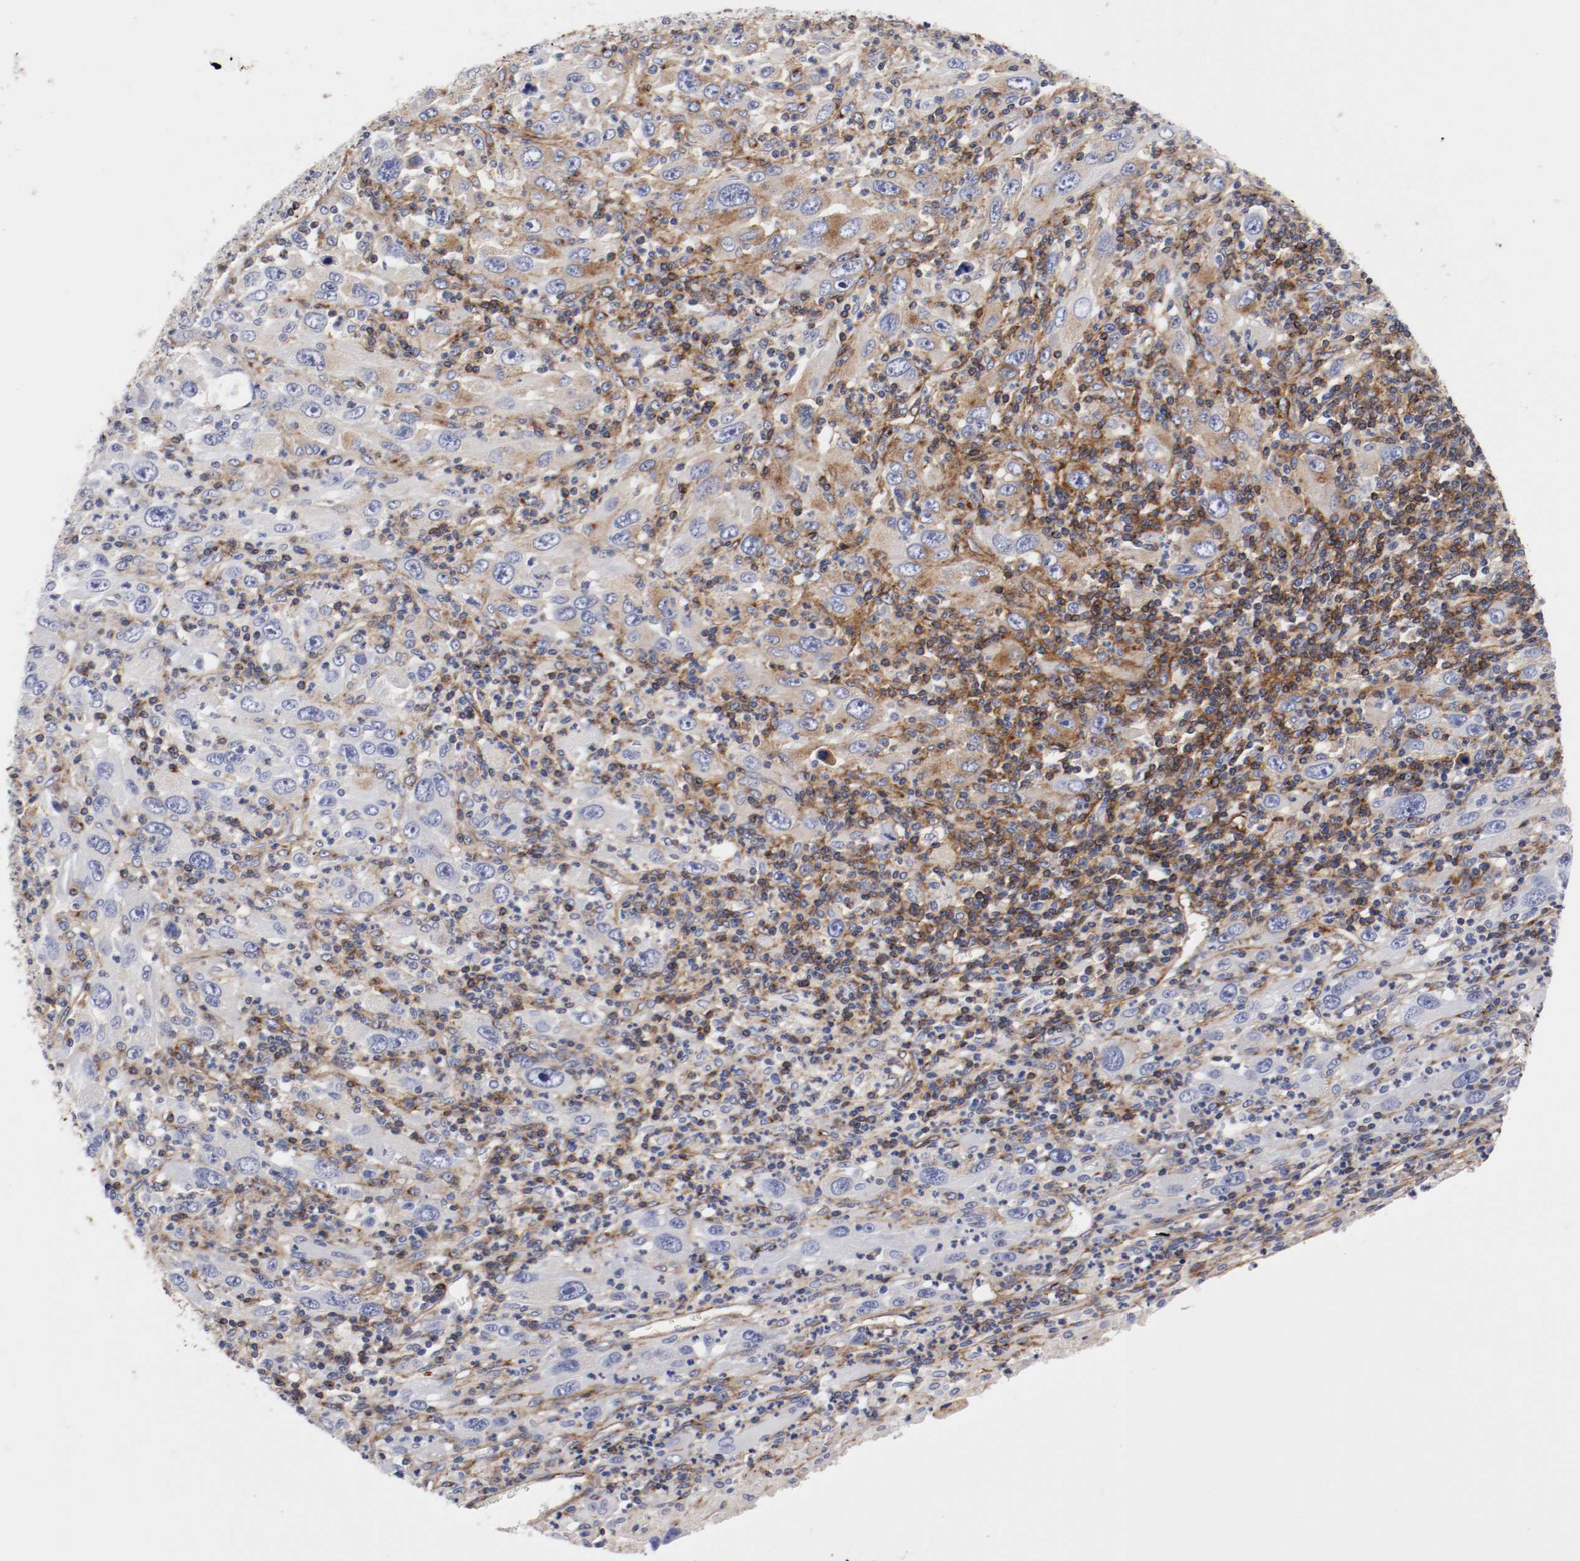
{"staining": {"intensity": "moderate", "quantity": "25%-75%", "location": "cytoplasmic/membranous"}, "tissue": "melanoma", "cell_type": "Tumor cells", "image_type": "cancer", "snomed": [{"axis": "morphology", "description": "Malignant melanoma, Metastatic site"}, {"axis": "topography", "description": "Skin"}], "caption": "This photomicrograph demonstrates immunohistochemistry (IHC) staining of human malignant melanoma (metastatic site), with medium moderate cytoplasmic/membranous expression in approximately 25%-75% of tumor cells.", "gene": "IFITM1", "patient": {"sex": "female", "age": 56}}